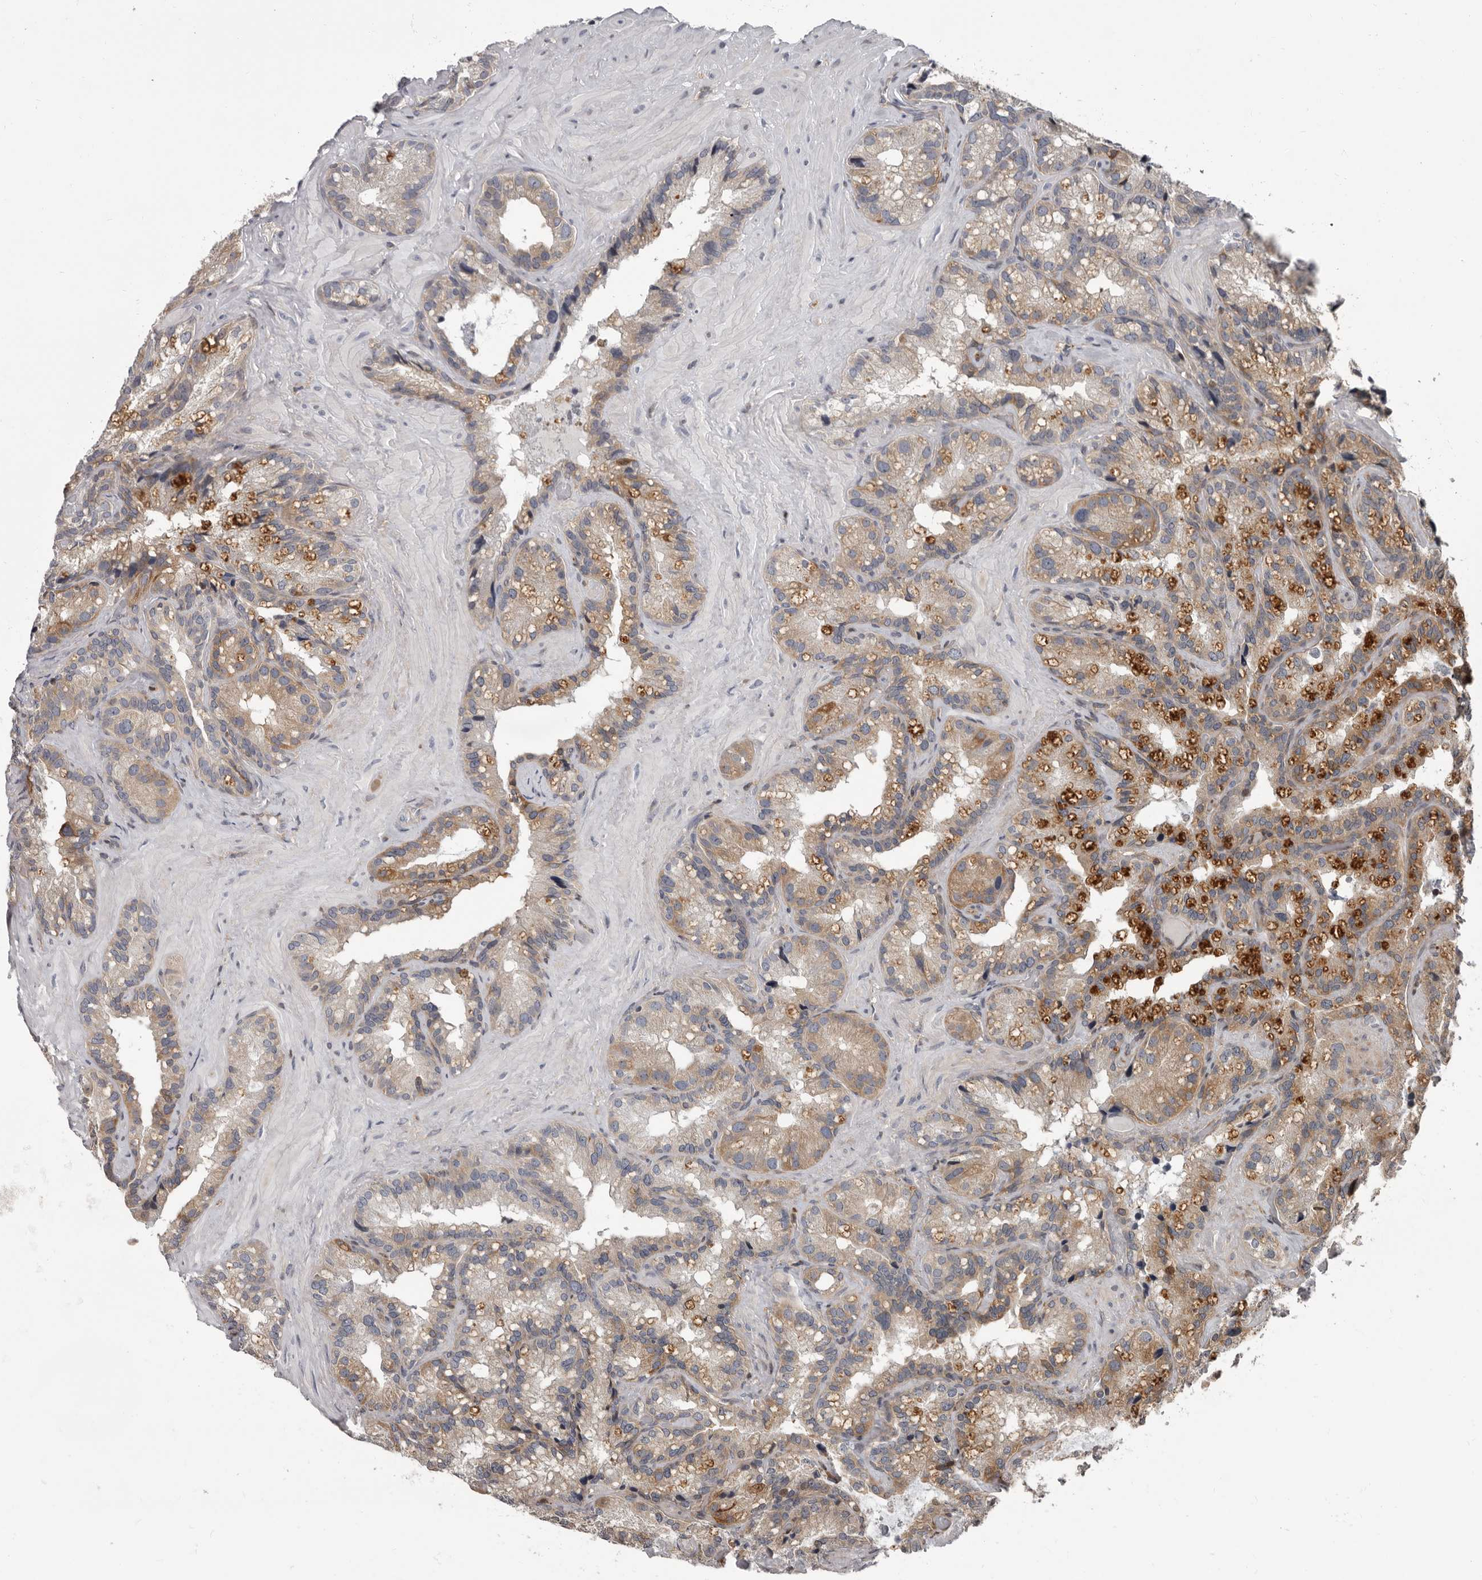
{"staining": {"intensity": "moderate", "quantity": ">75%", "location": "cytoplasmic/membranous"}, "tissue": "seminal vesicle", "cell_type": "Glandular cells", "image_type": "normal", "snomed": [{"axis": "morphology", "description": "Normal tissue, NOS"}, {"axis": "topography", "description": "Prostate"}, {"axis": "topography", "description": "Seminal veicle"}], "caption": "Protein expression analysis of benign human seminal vesicle reveals moderate cytoplasmic/membranous staining in about >75% of glandular cells. (DAB (3,3'-diaminobenzidine) IHC, brown staining for protein, blue staining for nuclei).", "gene": "FGFR4", "patient": {"sex": "male", "age": 68}}